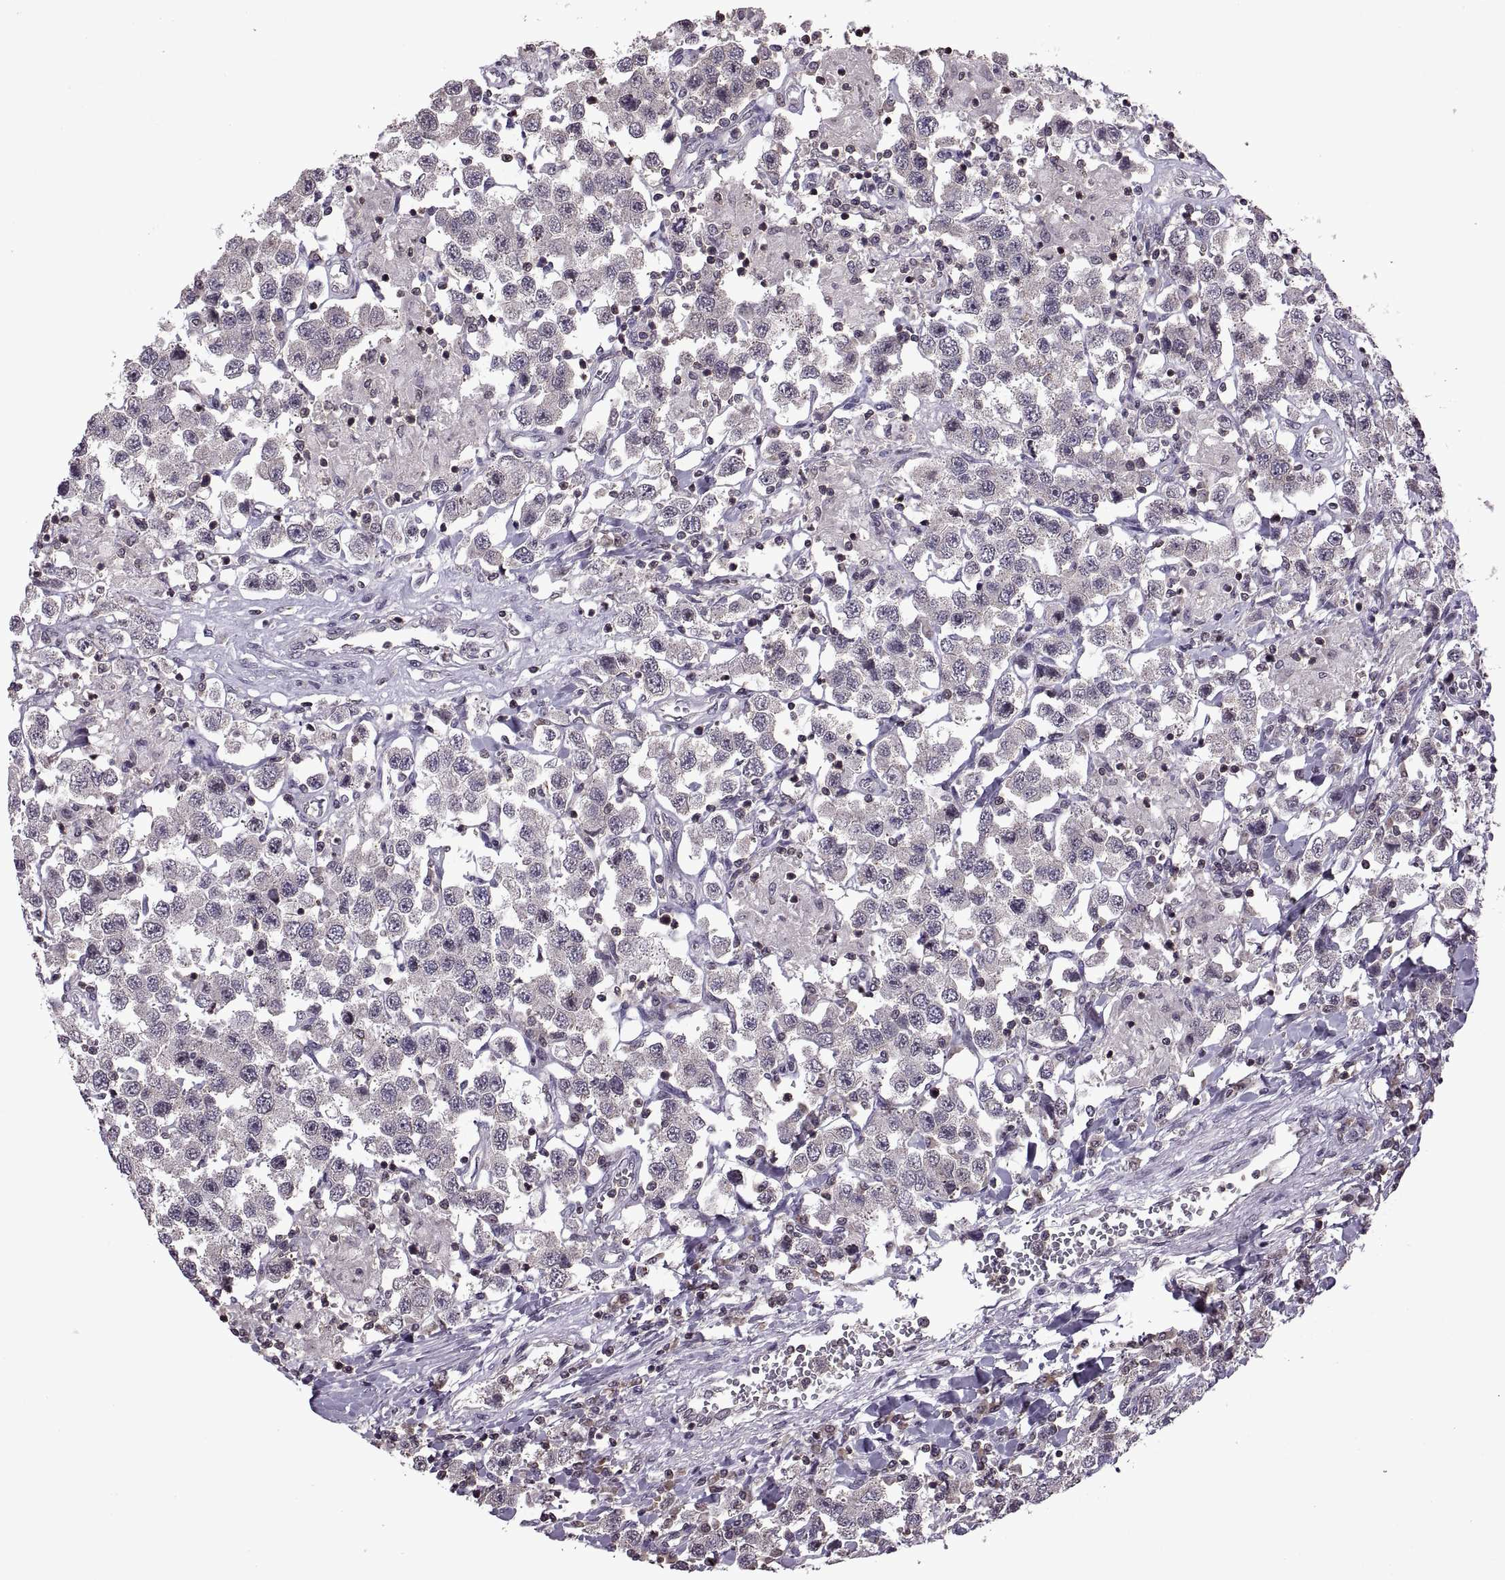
{"staining": {"intensity": "negative", "quantity": "none", "location": "none"}, "tissue": "testis cancer", "cell_type": "Tumor cells", "image_type": "cancer", "snomed": [{"axis": "morphology", "description": "Seminoma, NOS"}, {"axis": "topography", "description": "Testis"}], "caption": "Testis seminoma stained for a protein using IHC reveals no positivity tumor cells.", "gene": "INTS3", "patient": {"sex": "male", "age": 45}}